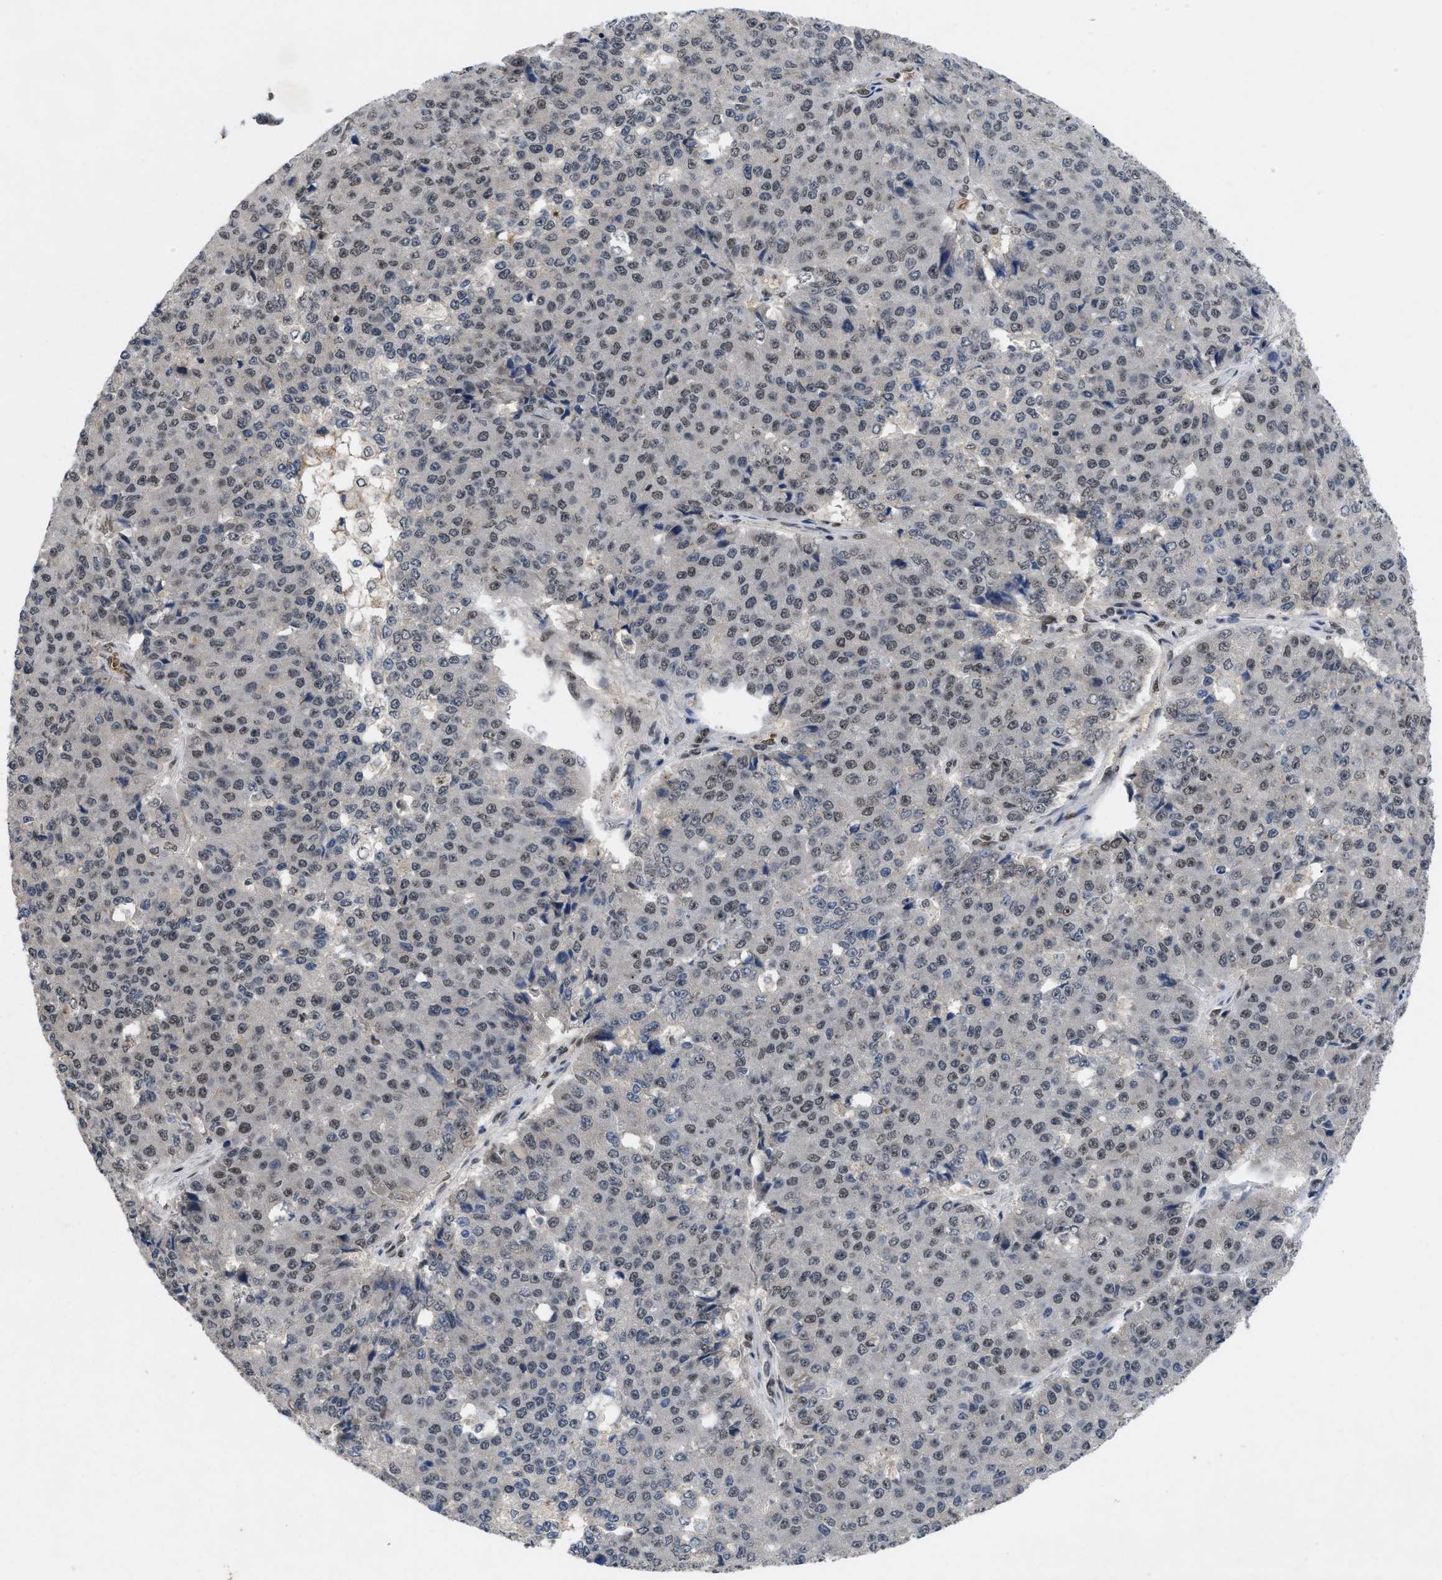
{"staining": {"intensity": "weak", "quantity": "25%-75%", "location": "nuclear"}, "tissue": "pancreatic cancer", "cell_type": "Tumor cells", "image_type": "cancer", "snomed": [{"axis": "morphology", "description": "Adenocarcinoma, NOS"}, {"axis": "topography", "description": "Pancreas"}], "caption": "An IHC micrograph of neoplastic tissue is shown. Protein staining in brown labels weak nuclear positivity in pancreatic adenocarcinoma within tumor cells. Immunohistochemistry (ihc) stains the protein of interest in brown and the nuclei are stained blue.", "gene": "ZNF346", "patient": {"sex": "male", "age": 50}}